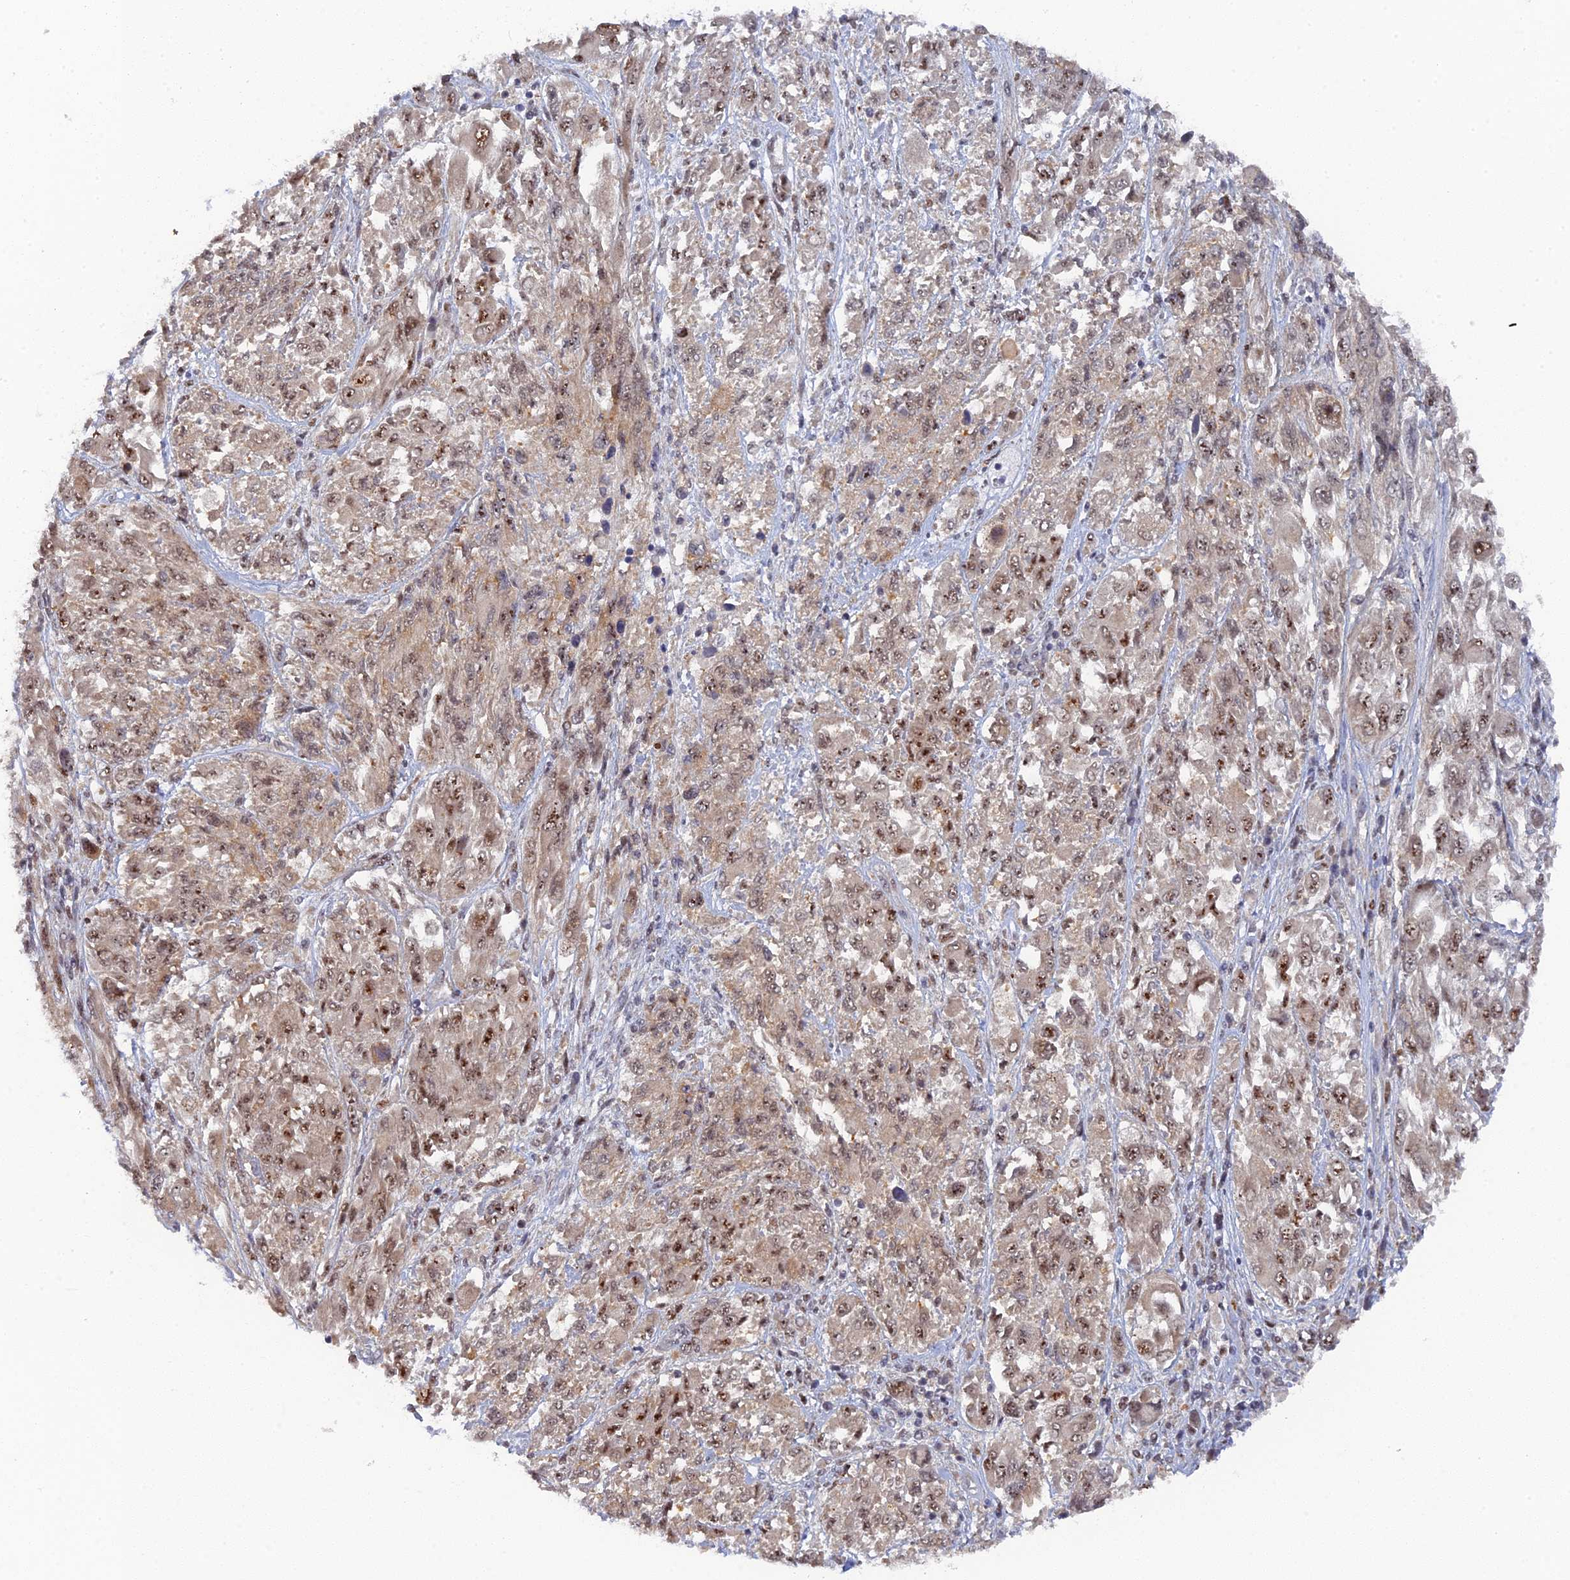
{"staining": {"intensity": "moderate", "quantity": ">75%", "location": "nuclear"}, "tissue": "melanoma", "cell_type": "Tumor cells", "image_type": "cancer", "snomed": [{"axis": "morphology", "description": "Malignant melanoma, NOS"}, {"axis": "topography", "description": "Skin"}], "caption": "Immunohistochemical staining of human melanoma demonstrates medium levels of moderate nuclear protein positivity in about >75% of tumor cells. (Brightfield microscopy of DAB IHC at high magnification).", "gene": "MIGA2", "patient": {"sex": "female", "age": 91}}